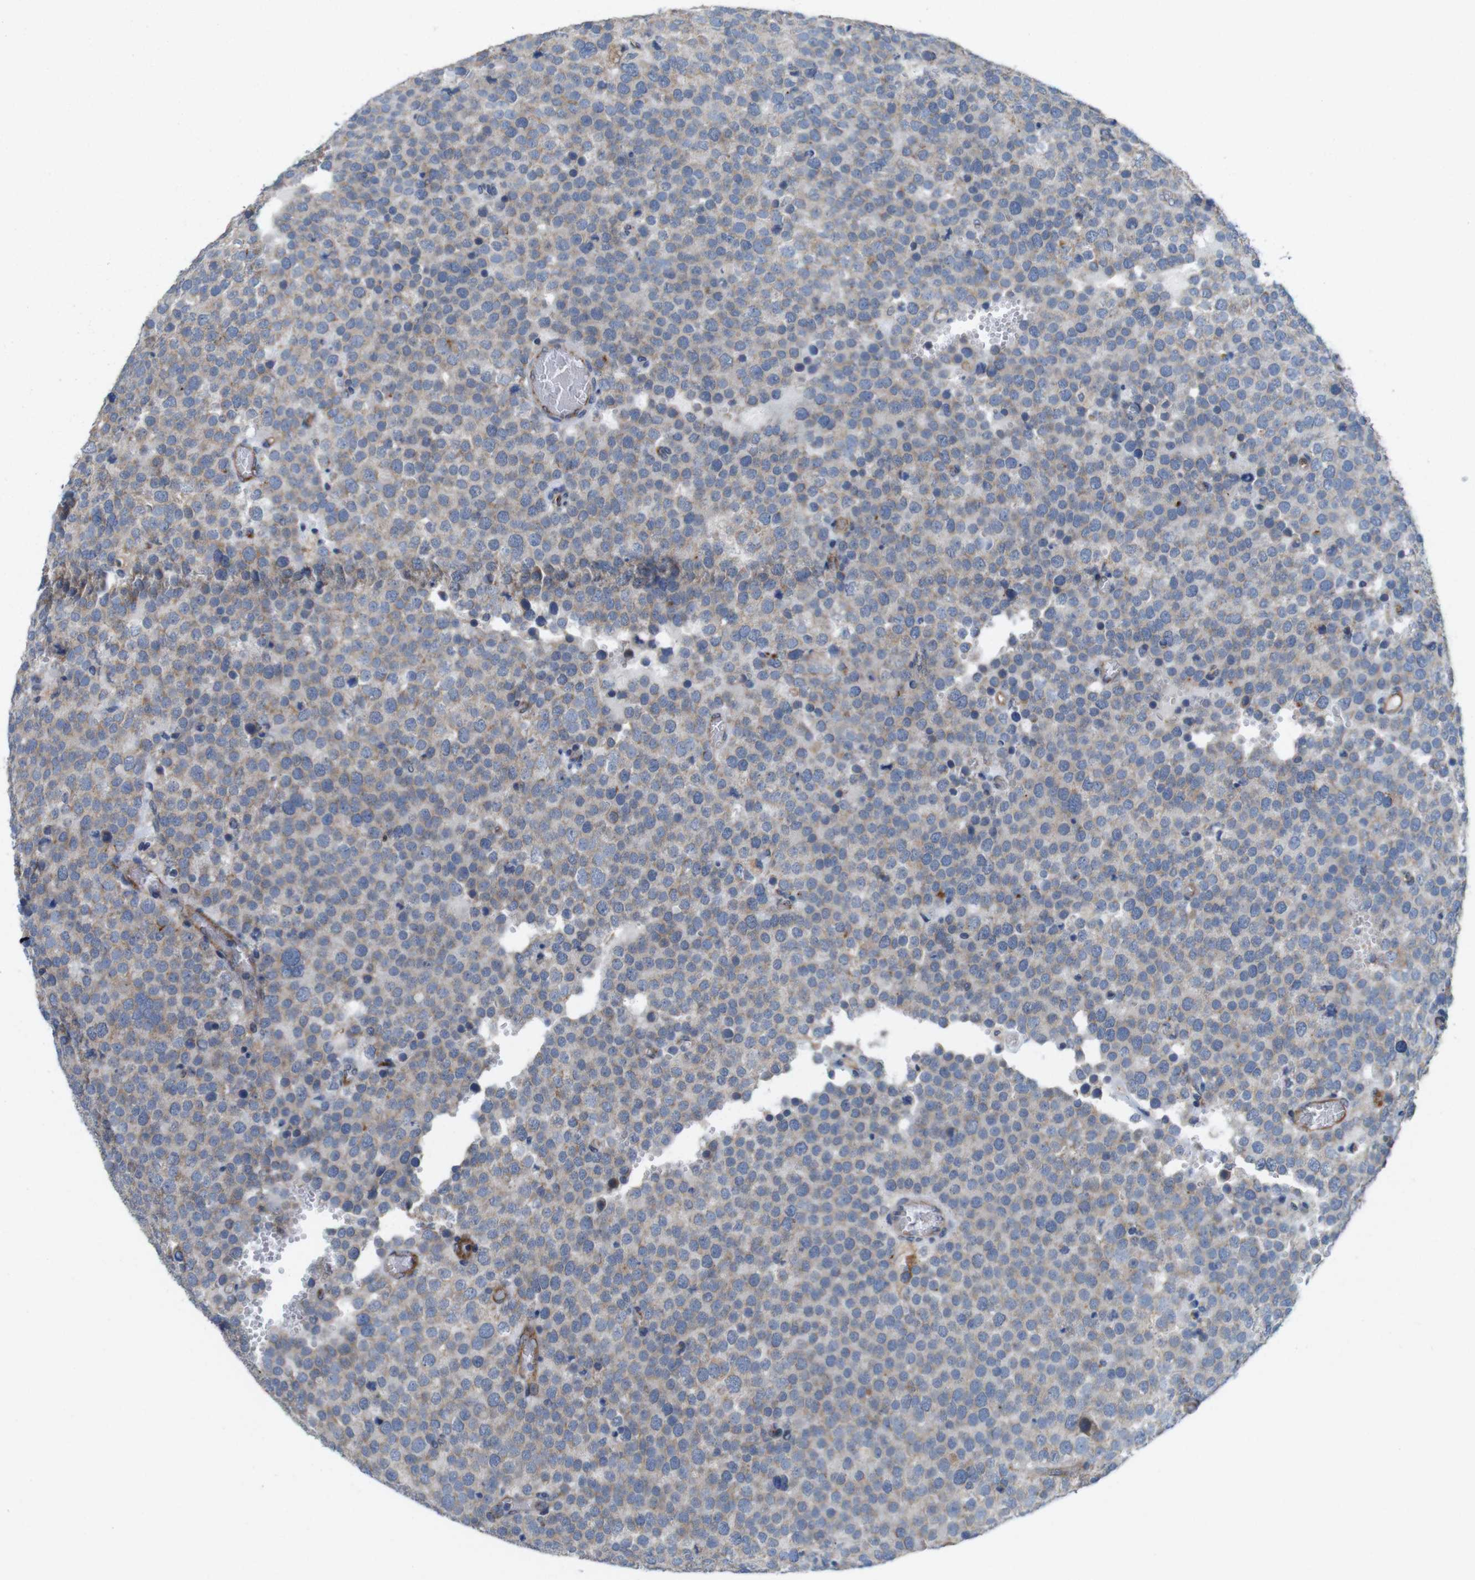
{"staining": {"intensity": "weak", "quantity": ">75%", "location": "cytoplasmic/membranous"}, "tissue": "testis cancer", "cell_type": "Tumor cells", "image_type": "cancer", "snomed": [{"axis": "morphology", "description": "Normal tissue, NOS"}, {"axis": "morphology", "description": "Seminoma, NOS"}, {"axis": "topography", "description": "Testis"}], "caption": "Seminoma (testis) stained for a protein displays weak cytoplasmic/membranous positivity in tumor cells. Using DAB (3,3'-diaminobenzidine) (brown) and hematoxylin (blue) stains, captured at high magnification using brightfield microscopy.", "gene": "EFCAB14", "patient": {"sex": "male", "age": 71}}